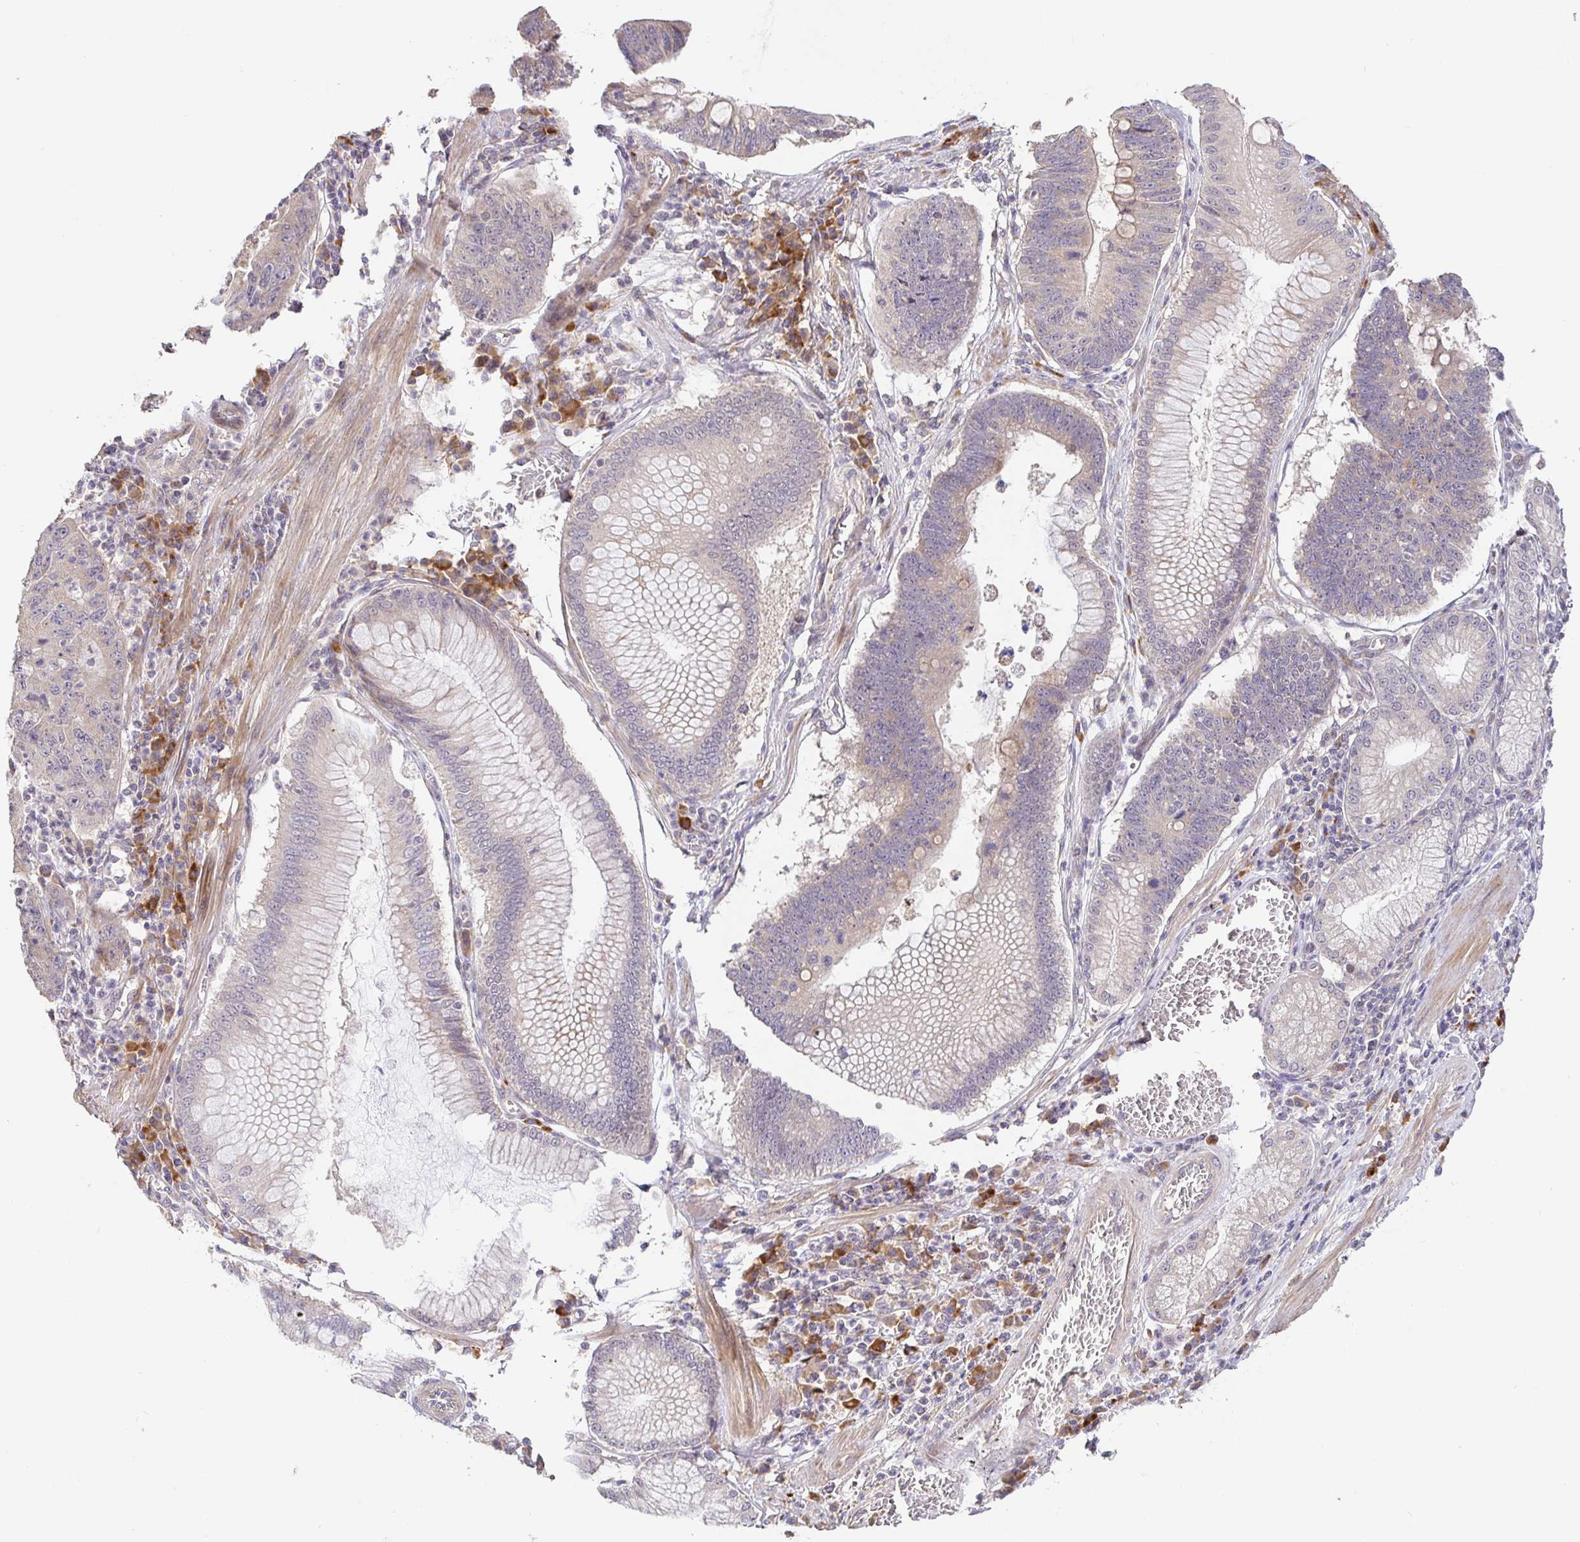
{"staining": {"intensity": "weak", "quantity": "25%-75%", "location": "cytoplasmic/membranous"}, "tissue": "stomach cancer", "cell_type": "Tumor cells", "image_type": "cancer", "snomed": [{"axis": "morphology", "description": "Adenocarcinoma, NOS"}, {"axis": "topography", "description": "Stomach"}], "caption": "Weak cytoplasmic/membranous expression is identified in about 25%-75% of tumor cells in stomach cancer. Using DAB (brown) and hematoxylin (blue) stains, captured at high magnification using brightfield microscopy.", "gene": "ZDHHC11", "patient": {"sex": "male", "age": 59}}